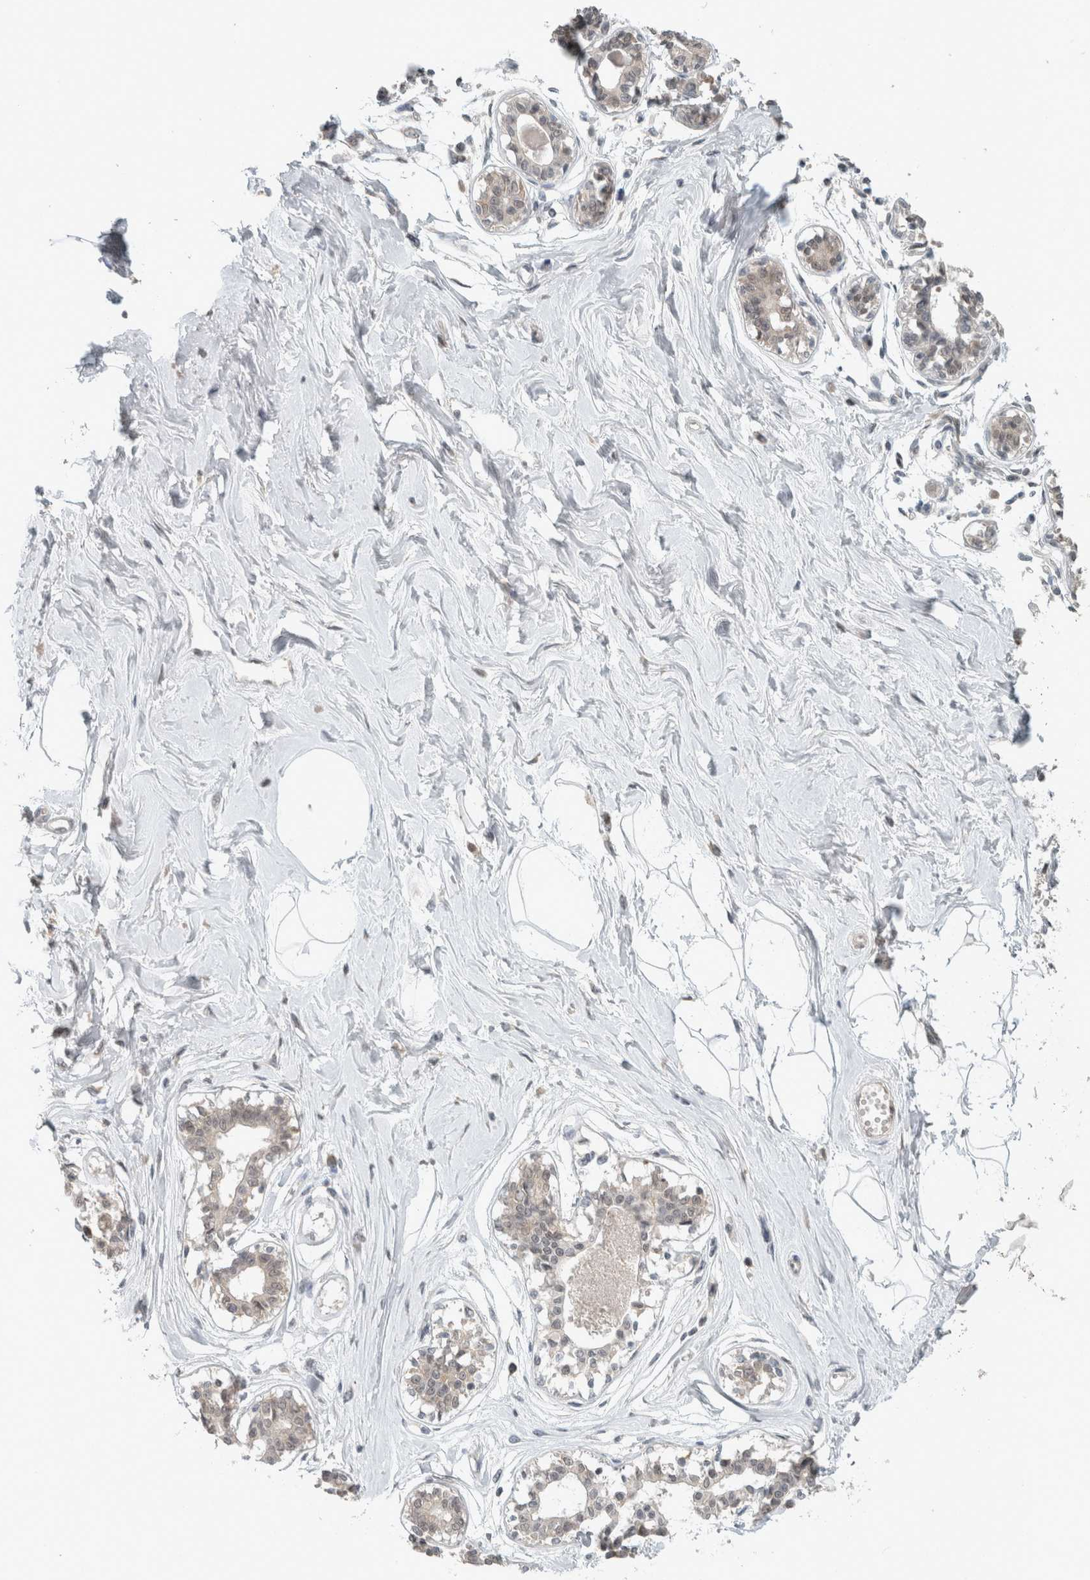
{"staining": {"intensity": "negative", "quantity": "none", "location": "none"}, "tissue": "breast", "cell_type": "Adipocytes", "image_type": "normal", "snomed": [{"axis": "morphology", "description": "Normal tissue, NOS"}, {"axis": "topography", "description": "Breast"}], "caption": "An immunohistochemistry (IHC) micrograph of benign breast is shown. There is no staining in adipocytes of breast.", "gene": "TRIT1", "patient": {"sex": "female", "age": 45}}